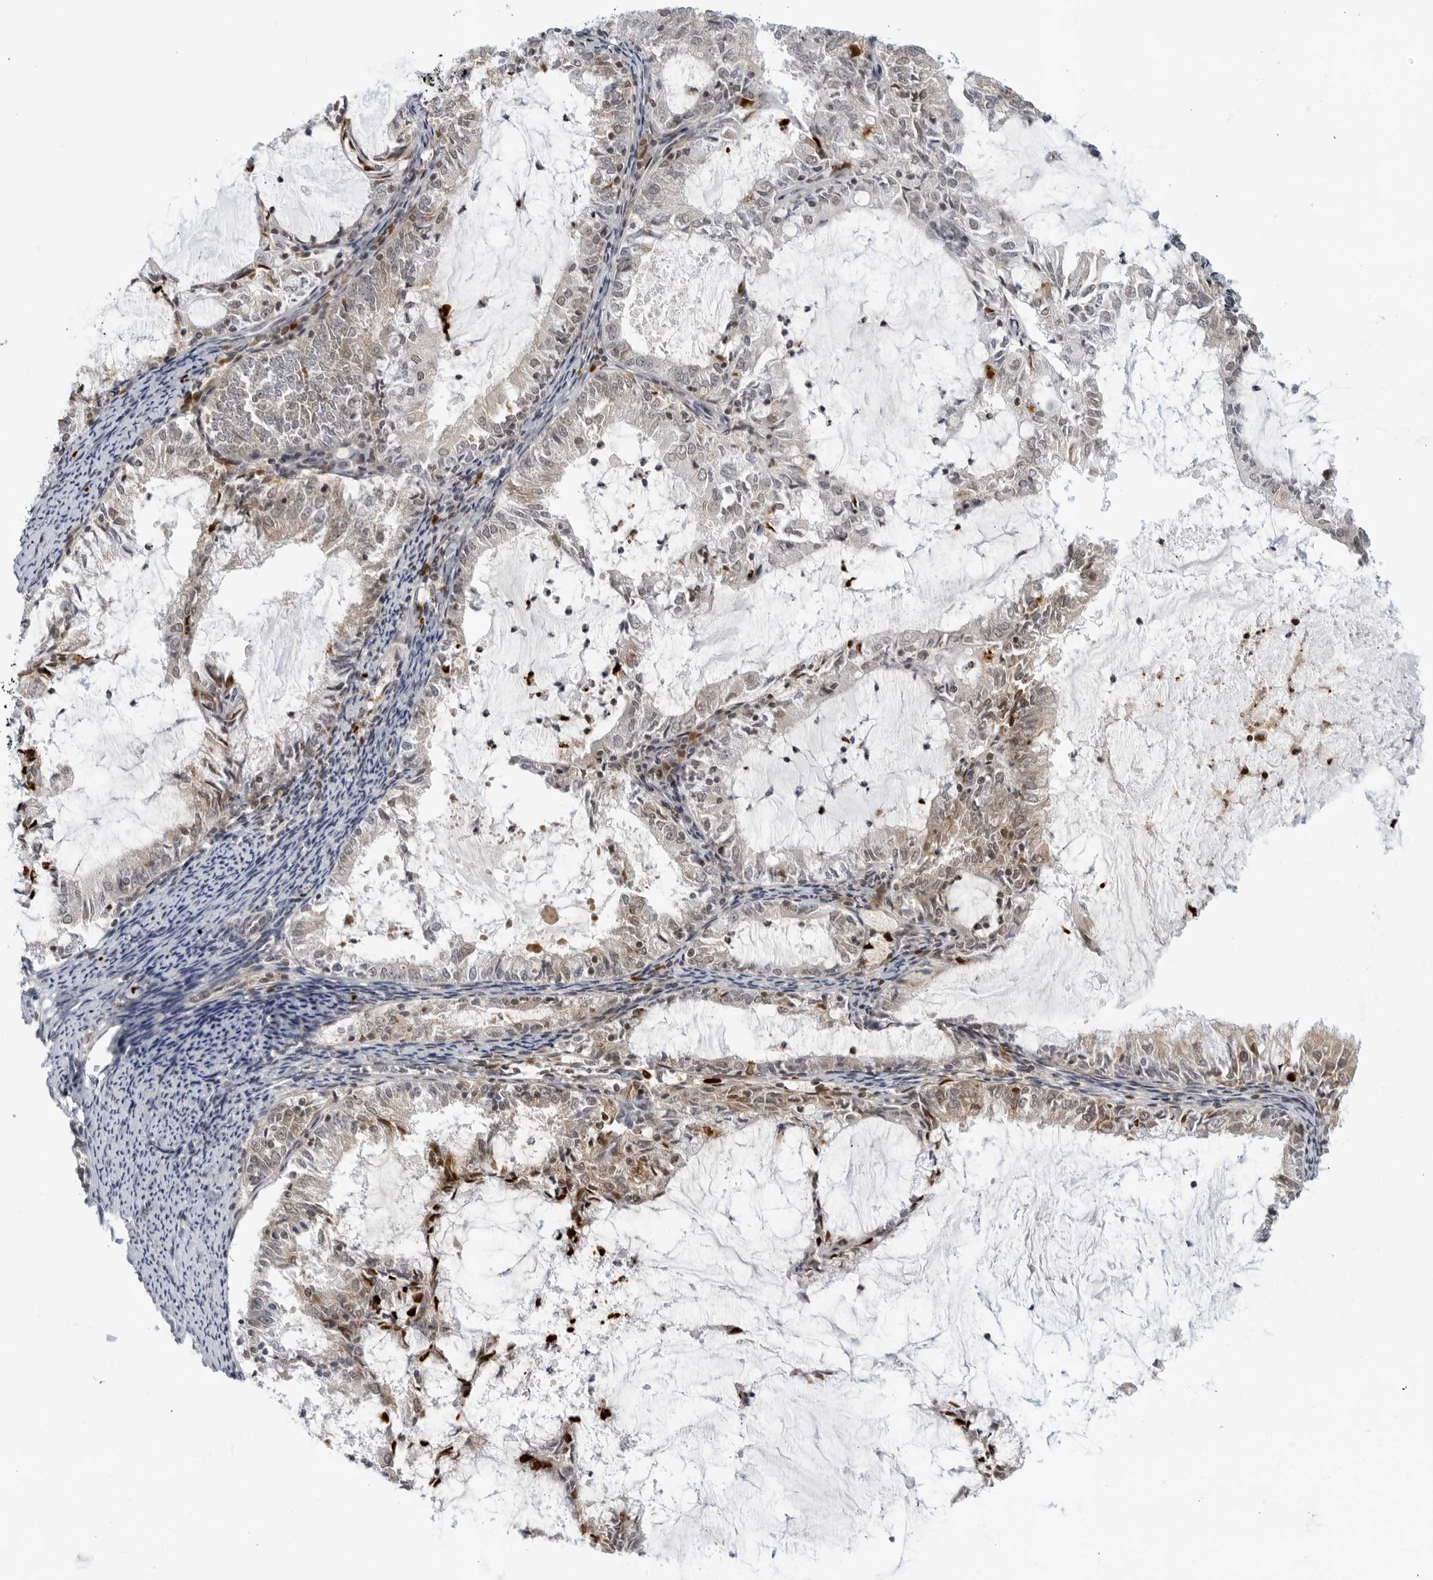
{"staining": {"intensity": "weak", "quantity": "25%-75%", "location": "cytoplasmic/membranous,nuclear"}, "tissue": "endometrial cancer", "cell_type": "Tumor cells", "image_type": "cancer", "snomed": [{"axis": "morphology", "description": "Adenocarcinoma, NOS"}, {"axis": "topography", "description": "Endometrium"}], "caption": "Immunohistochemistry of endometrial cancer (adenocarcinoma) demonstrates low levels of weak cytoplasmic/membranous and nuclear staining in approximately 25%-75% of tumor cells.", "gene": "CC2D1B", "patient": {"sex": "female", "age": 57}}